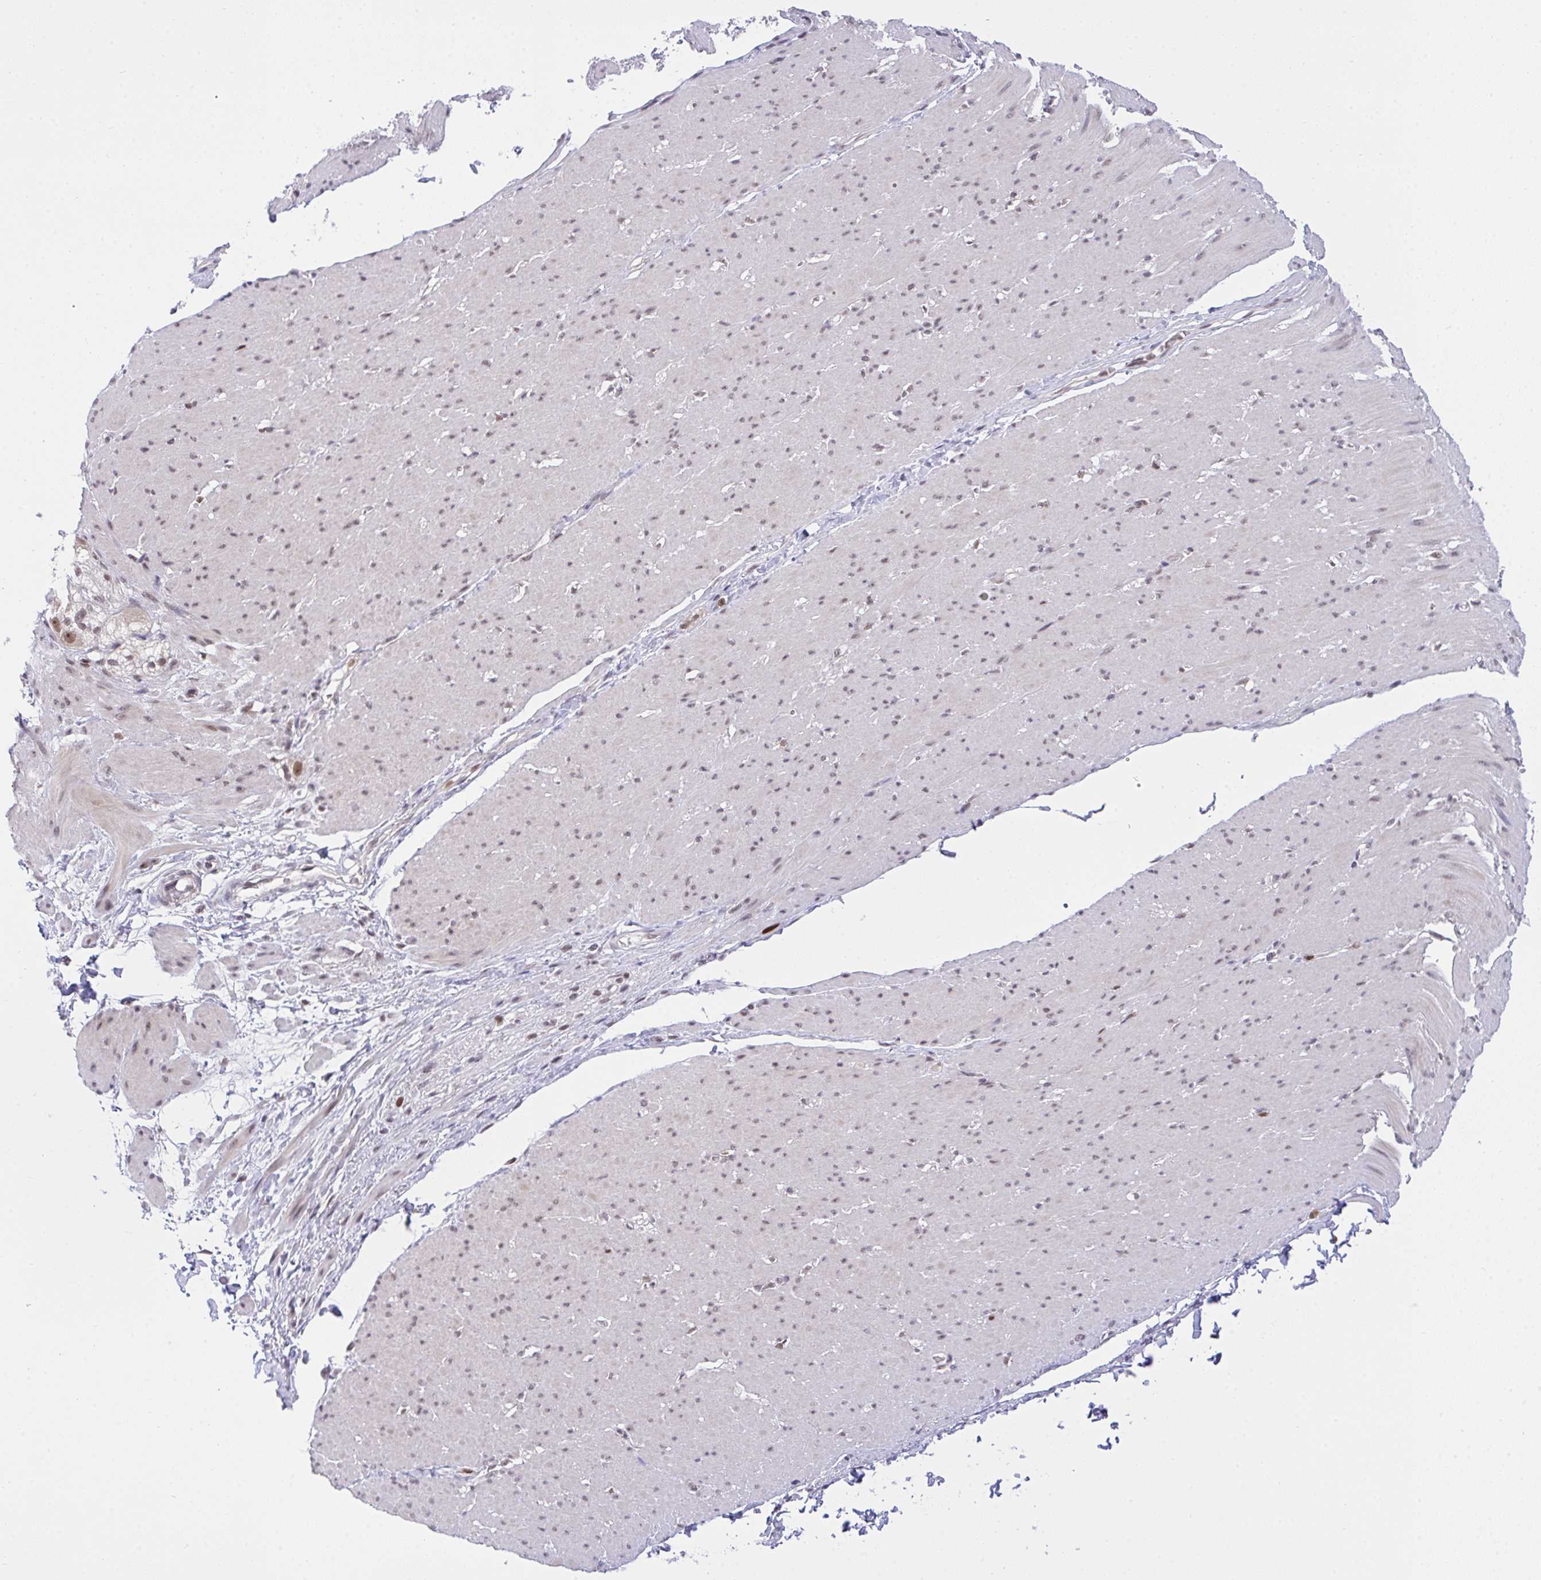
{"staining": {"intensity": "weak", "quantity": "<25%", "location": "nuclear"}, "tissue": "smooth muscle", "cell_type": "Smooth muscle cells", "image_type": "normal", "snomed": [{"axis": "morphology", "description": "Normal tissue, NOS"}, {"axis": "topography", "description": "Smooth muscle"}, {"axis": "topography", "description": "Rectum"}], "caption": "This is an immunohistochemistry (IHC) image of normal smooth muscle. There is no staining in smooth muscle cells.", "gene": "RFC4", "patient": {"sex": "male", "age": 53}}